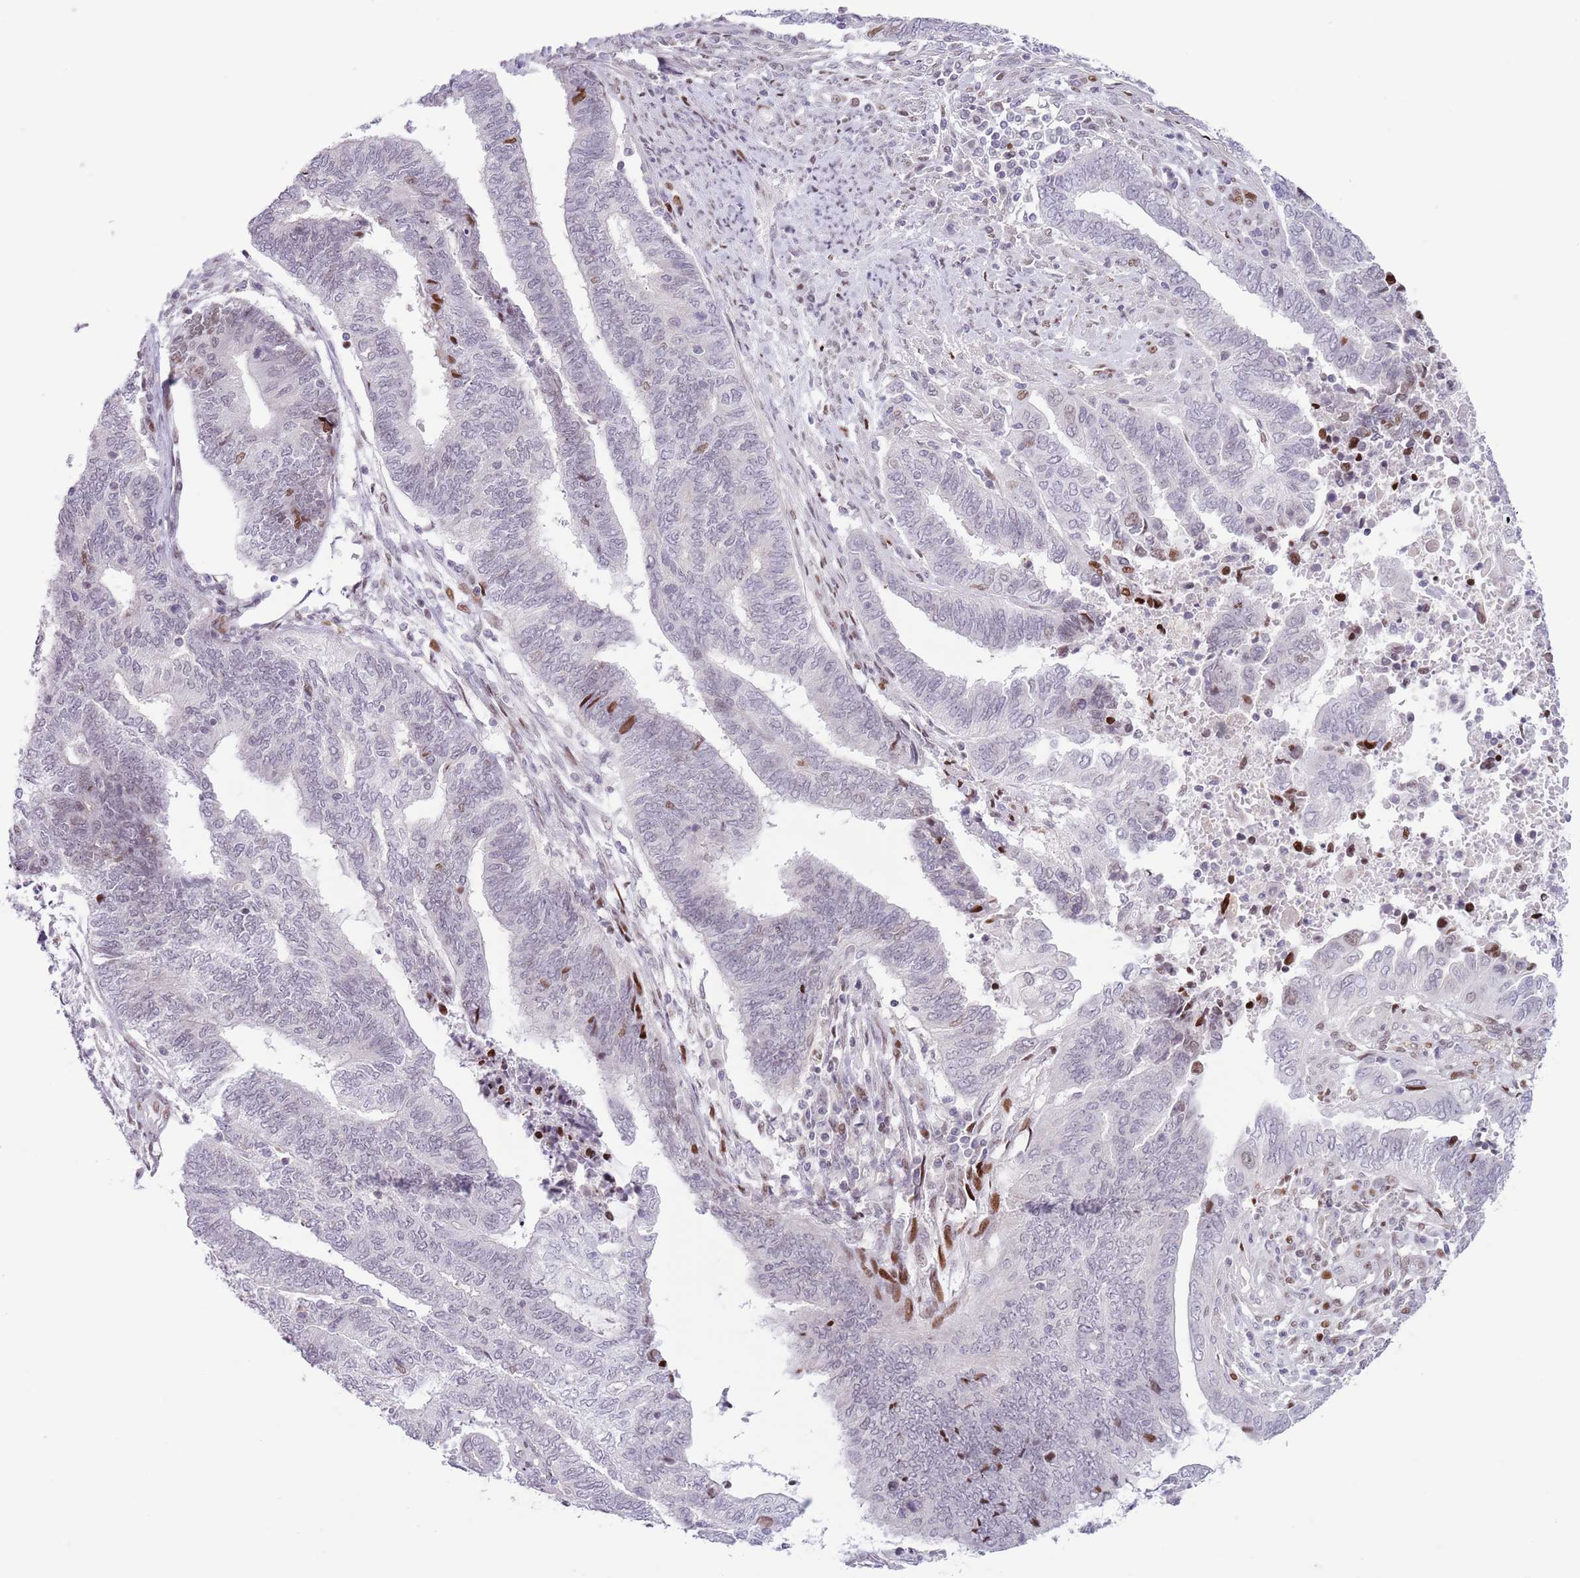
{"staining": {"intensity": "moderate", "quantity": "<25%", "location": "nuclear"}, "tissue": "endometrial cancer", "cell_type": "Tumor cells", "image_type": "cancer", "snomed": [{"axis": "morphology", "description": "Adenocarcinoma, NOS"}, {"axis": "topography", "description": "Uterus"}, {"axis": "topography", "description": "Endometrium"}], "caption": "Immunohistochemical staining of human endometrial cancer reveals low levels of moderate nuclear protein expression in about <25% of tumor cells. The staining is performed using DAB (3,3'-diaminobenzidine) brown chromogen to label protein expression. The nuclei are counter-stained blue using hematoxylin.", "gene": "MFSD10", "patient": {"sex": "female", "age": 70}}